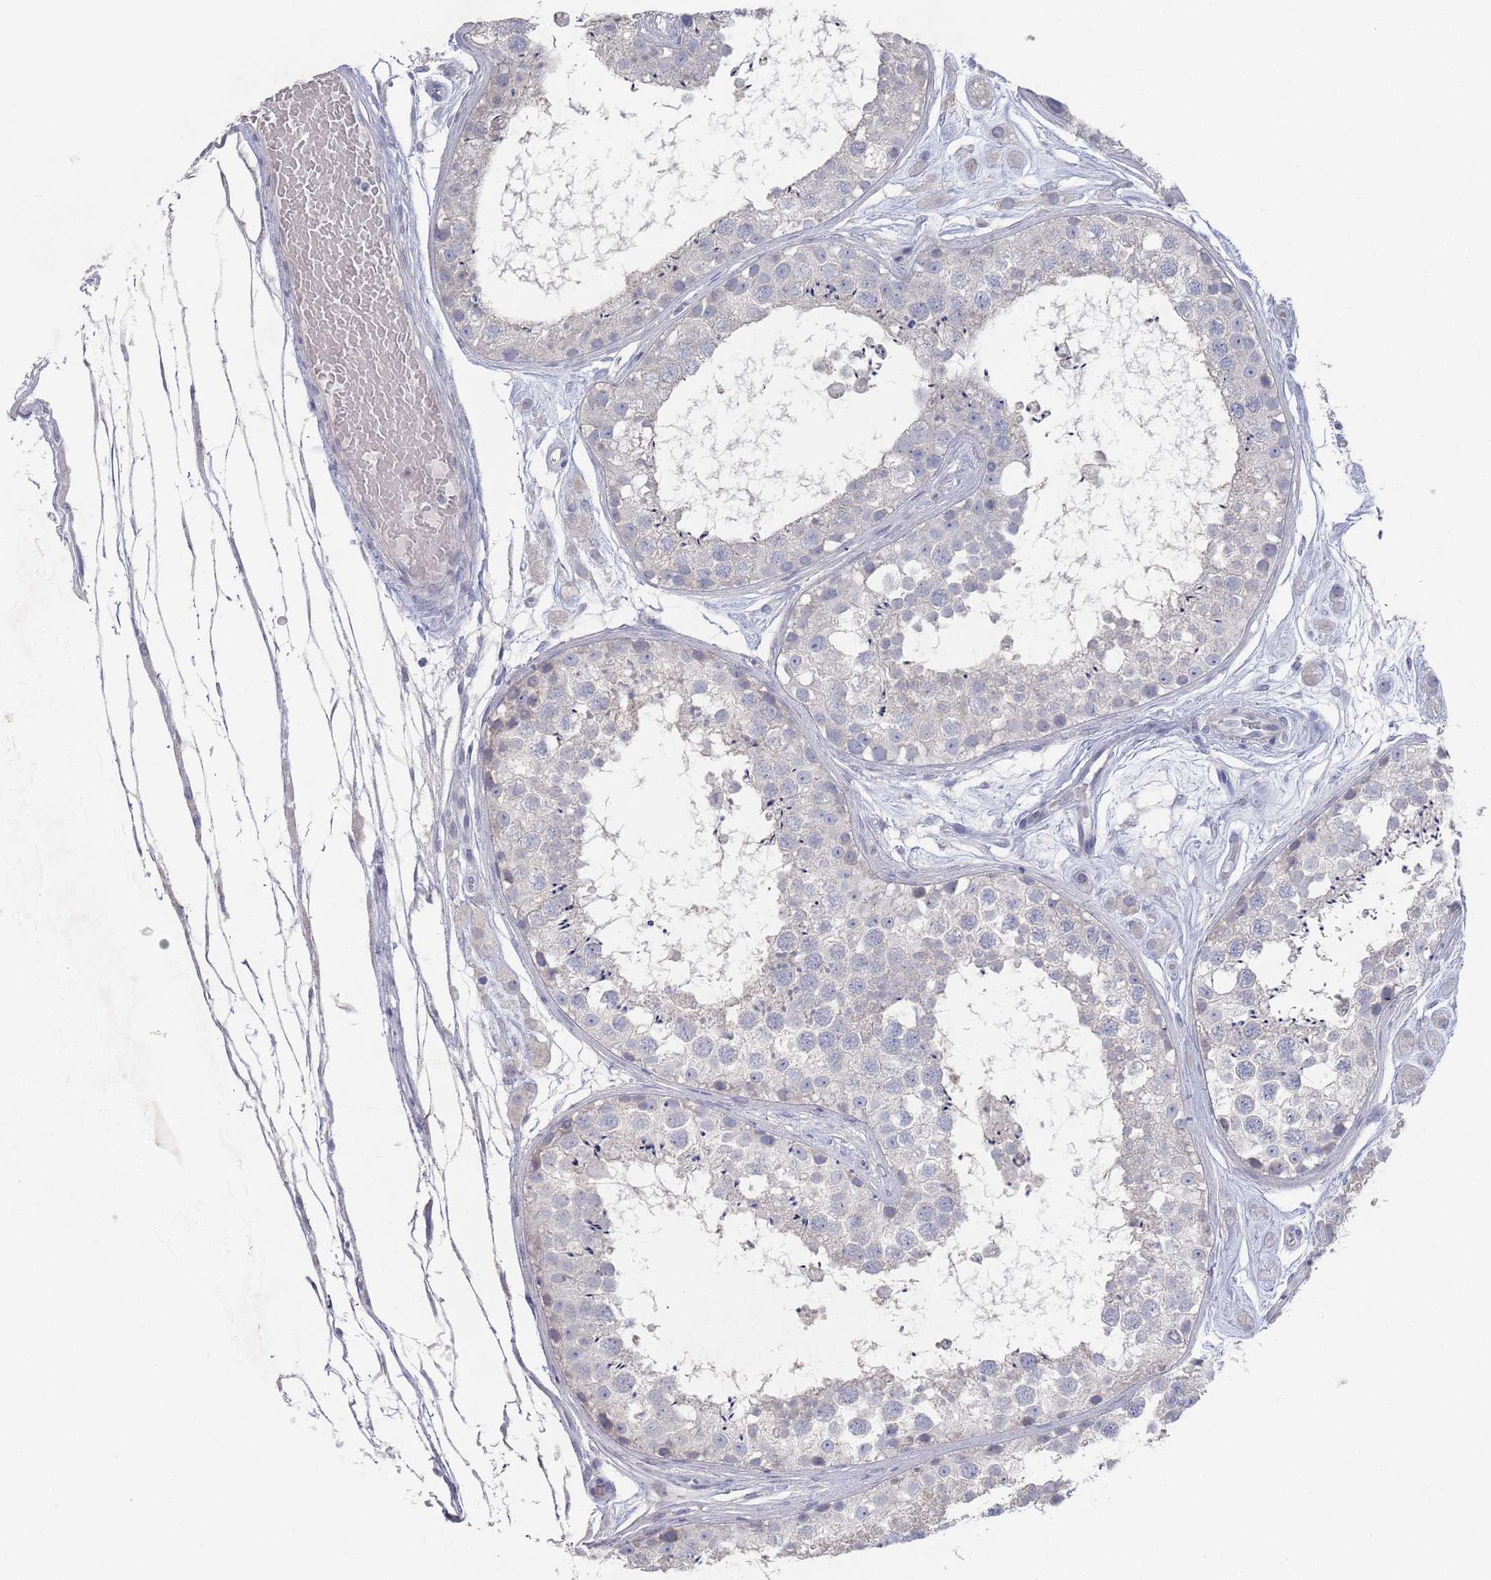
{"staining": {"intensity": "negative", "quantity": "none", "location": "none"}, "tissue": "testis", "cell_type": "Cells in seminiferous ducts", "image_type": "normal", "snomed": [{"axis": "morphology", "description": "Normal tissue, NOS"}, {"axis": "topography", "description": "Testis"}], "caption": "This micrograph is of unremarkable testis stained with IHC to label a protein in brown with the nuclei are counter-stained blue. There is no expression in cells in seminiferous ducts. Nuclei are stained in blue.", "gene": "PROM2", "patient": {"sex": "male", "age": 25}}